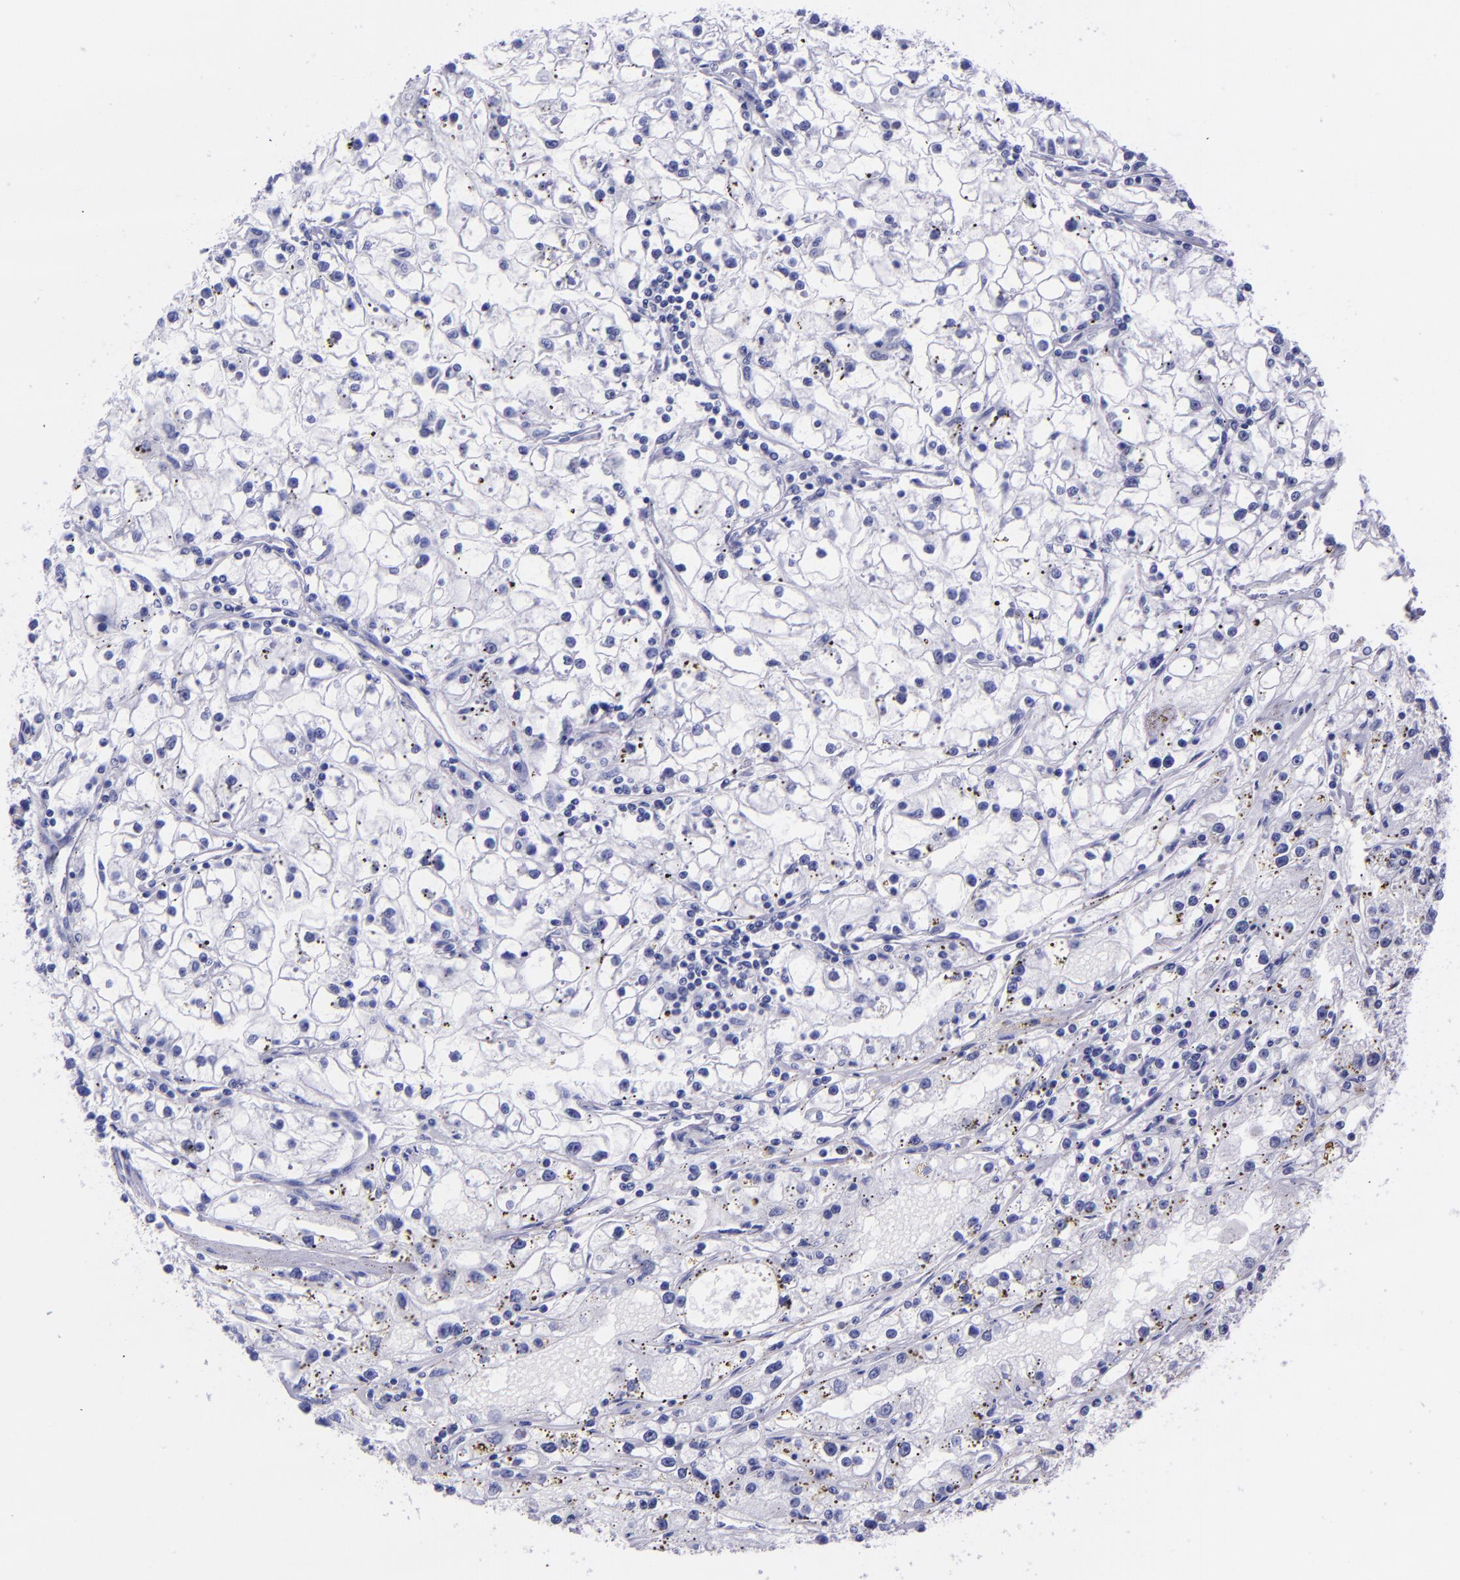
{"staining": {"intensity": "negative", "quantity": "none", "location": "none"}, "tissue": "renal cancer", "cell_type": "Tumor cells", "image_type": "cancer", "snomed": [{"axis": "morphology", "description": "Adenocarcinoma, NOS"}, {"axis": "topography", "description": "Kidney"}], "caption": "Micrograph shows no significant protein expression in tumor cells of renal cancer (adenocarcinoma). The staining is performed using DAB (3,3'-diaminobenzidine) brown chromogen with nuclei counter-stained in using hematoxylin.", "gene": "MBP", "patient": {"sex": "male", "age": 56}}